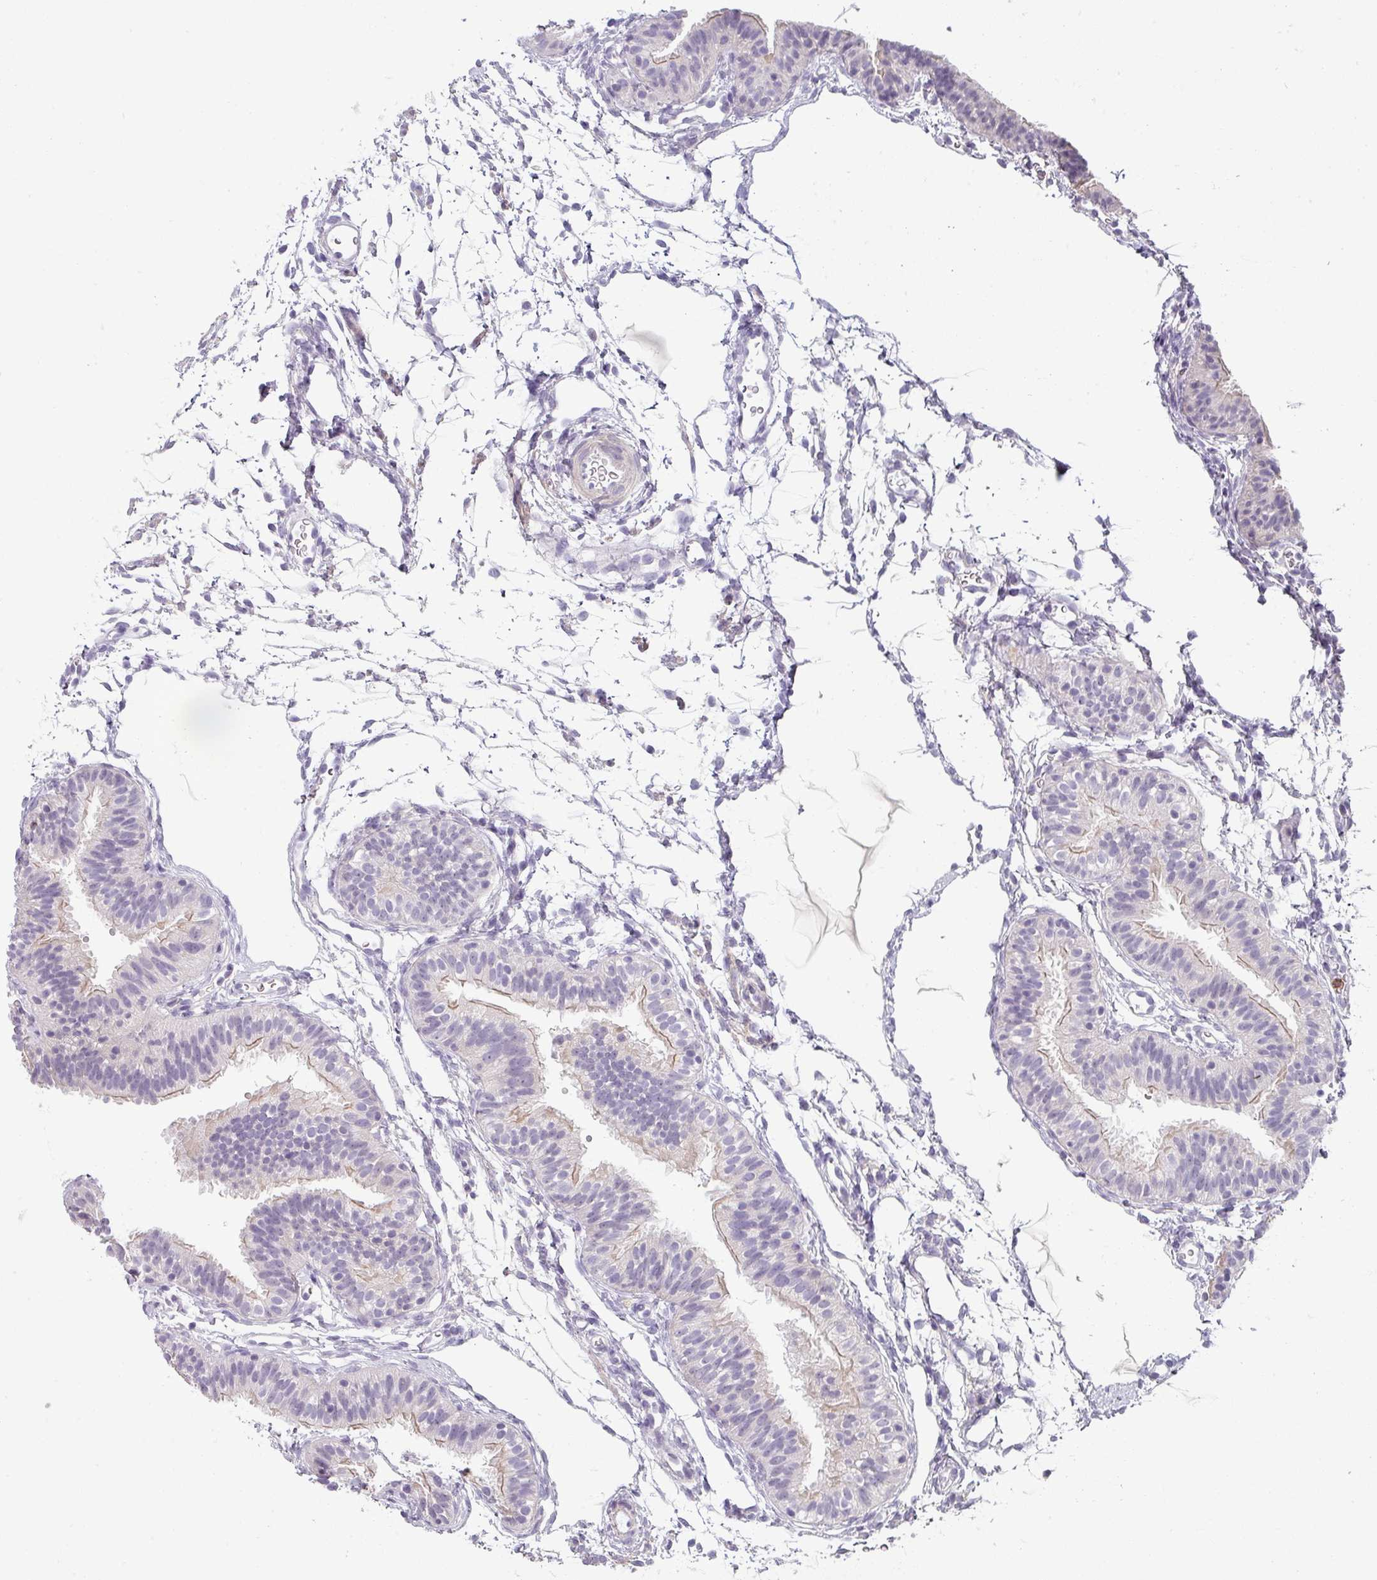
{"staining": {"intensity": "negative", "quantity": "none", "location": "none"}, "tissue": "fallopian tube", "cell_type": "Glandular cells", "image_type": "normal", "snomed": [{"axis": "morphology", "description": "Normal tissue, NOS"}, {"axis": "topography", "description": "Fallopian tube"}], "caption": "High magnification brightfield microscopy of benign fallopian tube stained with DAB (3,3'-diaminobenzidine) (brown) and counterstained with hematoxylin (blue): glandular cells show no significant expression. (DAB IHC visualized using brightfield microscopy, high magnification).", "gene": "BTLA", "patient": {"sex": "female", "age": 35}}